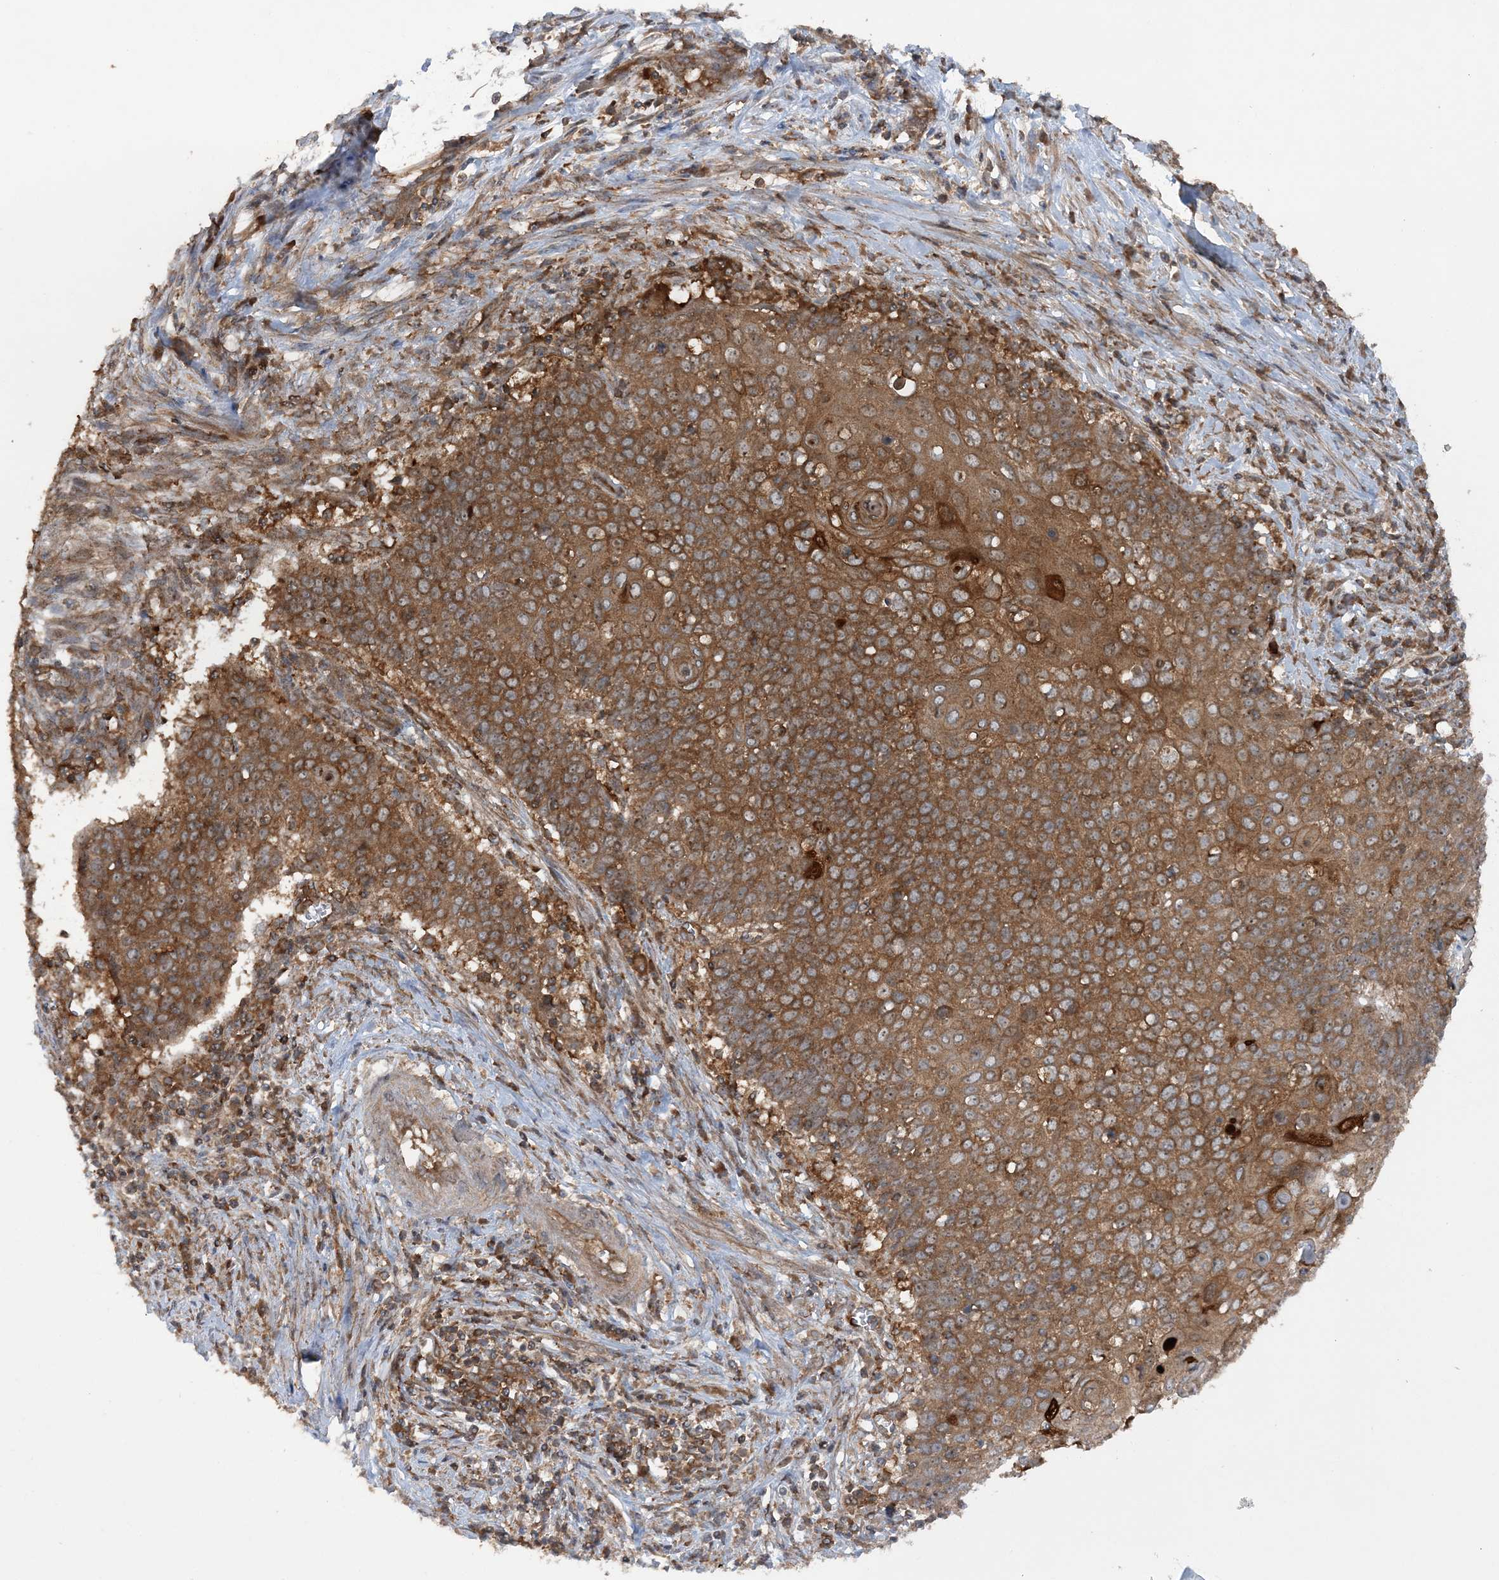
{"staining": {"intensity": "moderate", "quantity": ">75%", "location": "cytoplasmic/membranous"}, "tissue": "cervical cancer", "cell_type": "Tumor cells", "image_type": "cancer", "snomed": [{"axis": "morphology", "description": "Squamous cell carcinoma, NOS"}, {"axis": "topography", "description": "Cervix"}], "caption": "This photomicrograph exhibits cervical cancer stained with immunohistochemistry to label a protein in brown. The cytoplasmic/membranous of tumor cells show moderate positivity for the protein. Nuclei are counter-stained blue.", "gene": "ACAP2", "patient": {"sex": "female", "age": 39}}